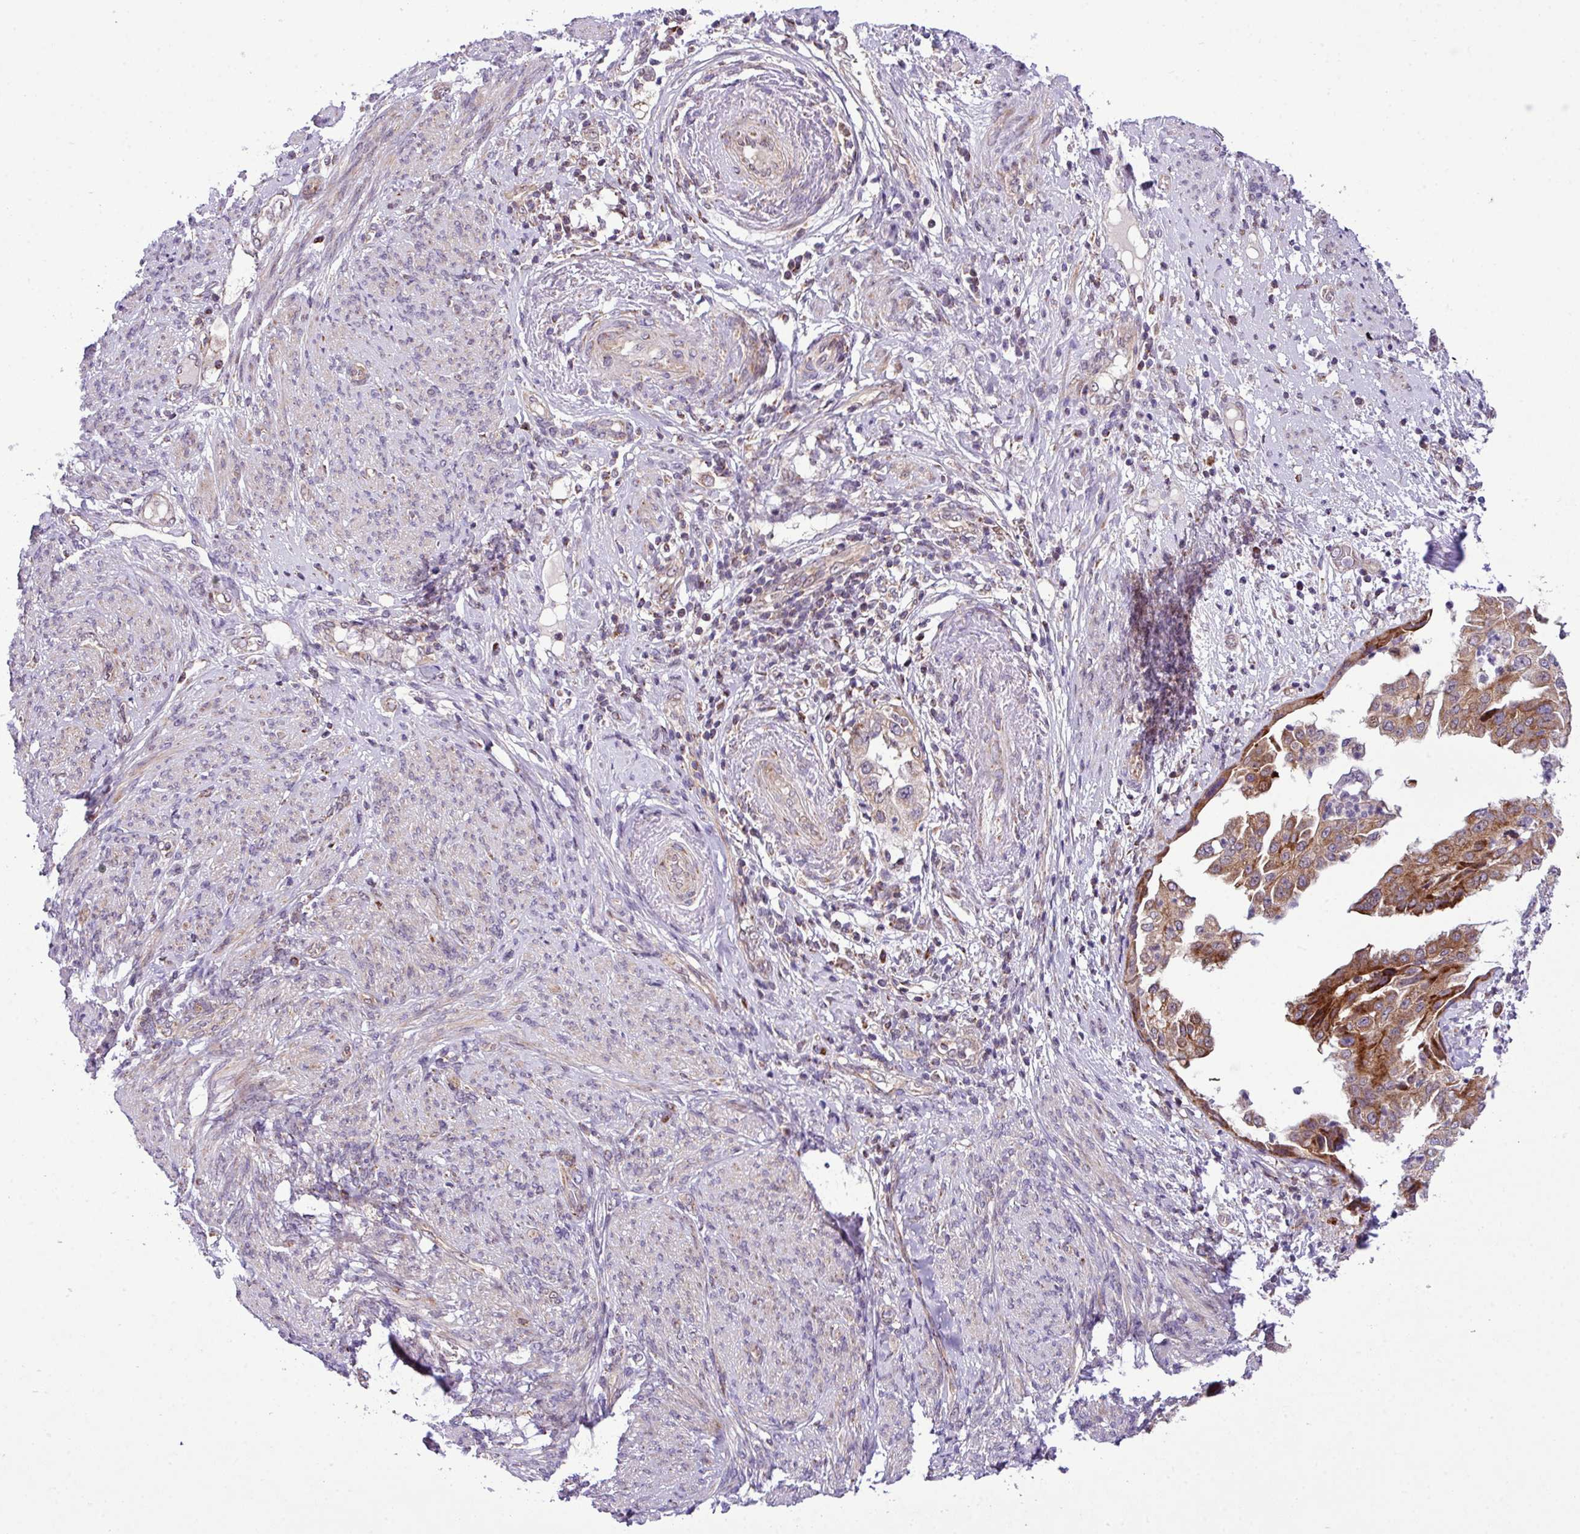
{"staining": {"intensity": "moderate", "quantity": ">75%", "location": "cytoplasmic/membranous"}, "tissue": "endometrial cancer", "cell_type": "Tumor cells", "image_type": "cancer", "snomed": [{"axis": "morphology", "description": "Adenocarcinoma, NOS"}, {"axis": "topography", "description": "Endometrium"}], "caption": "Immunohistochemical staining of human endometrial cancer demonstrates medium levels of moderate cytoplasmic/membranous expression in approximately >75% of tumor cells.", "gene": "B3GNT9", "patient": {"sex": "female", "age": 85}}